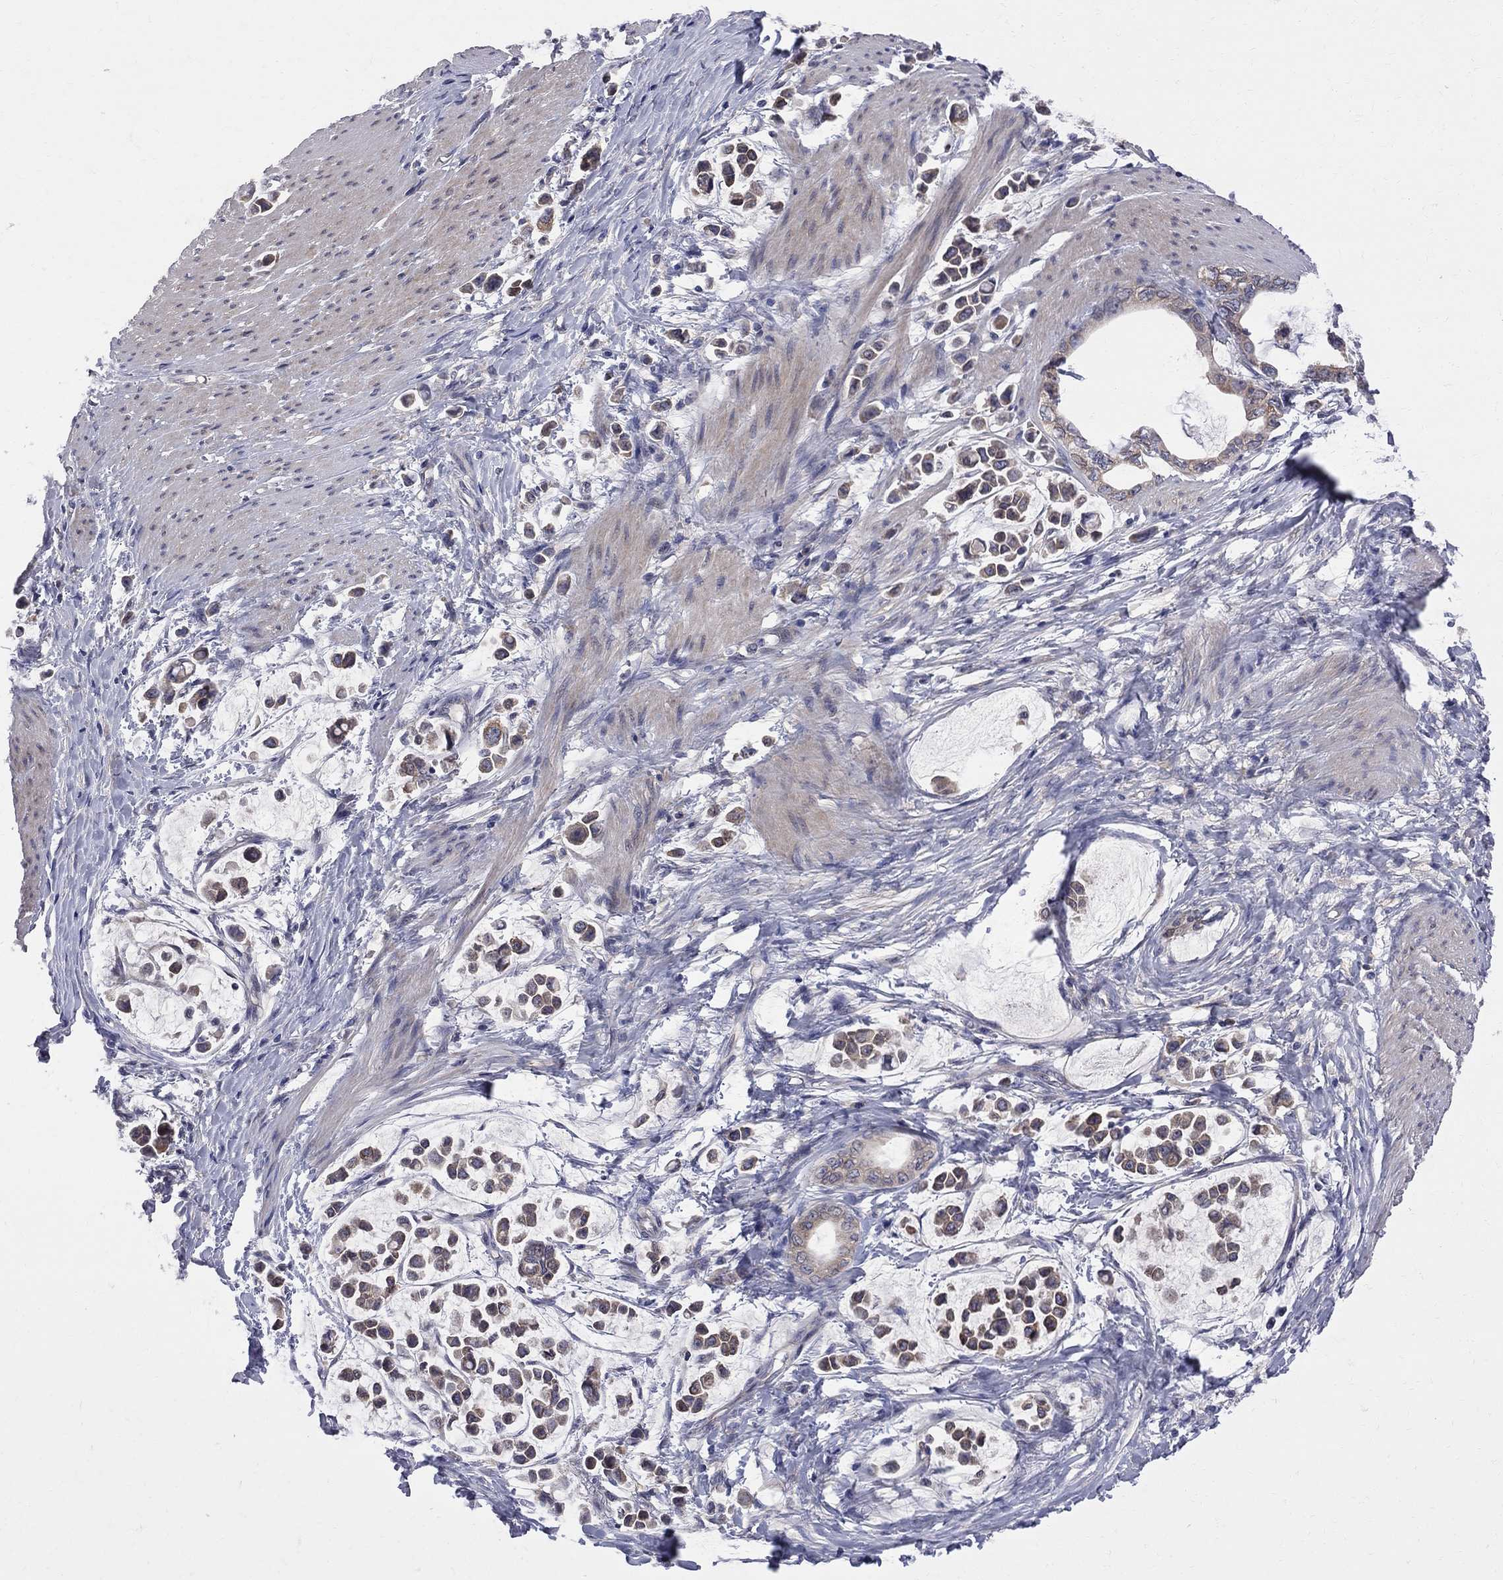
{"staining": {"intensity": "moderate", "quantity": ">75%", "location": "cytoplasmic/membranous"}, "tissue": "stomach cancer", "cell_type": "Tumor cells", "image_type": "cancer", "snomed": [{"axis": "morphology", "description": "Adenocarcinoma, NOS"}, {"axis": "topography", "description": "Stomach"}], "caption": "Immunohistochemical staining of human adenocarcinoma (stomach) reveals medium levels of moderate cytoplasmic/membranous protein expression in about >75% of tumor cells. The protein is stained brown, and the nuclei are stained in blue (DAB IHC with brightfield microscopy, high magnification).", "gene": "CNOT11", "patient": {"sex": "male", "age": 82}}